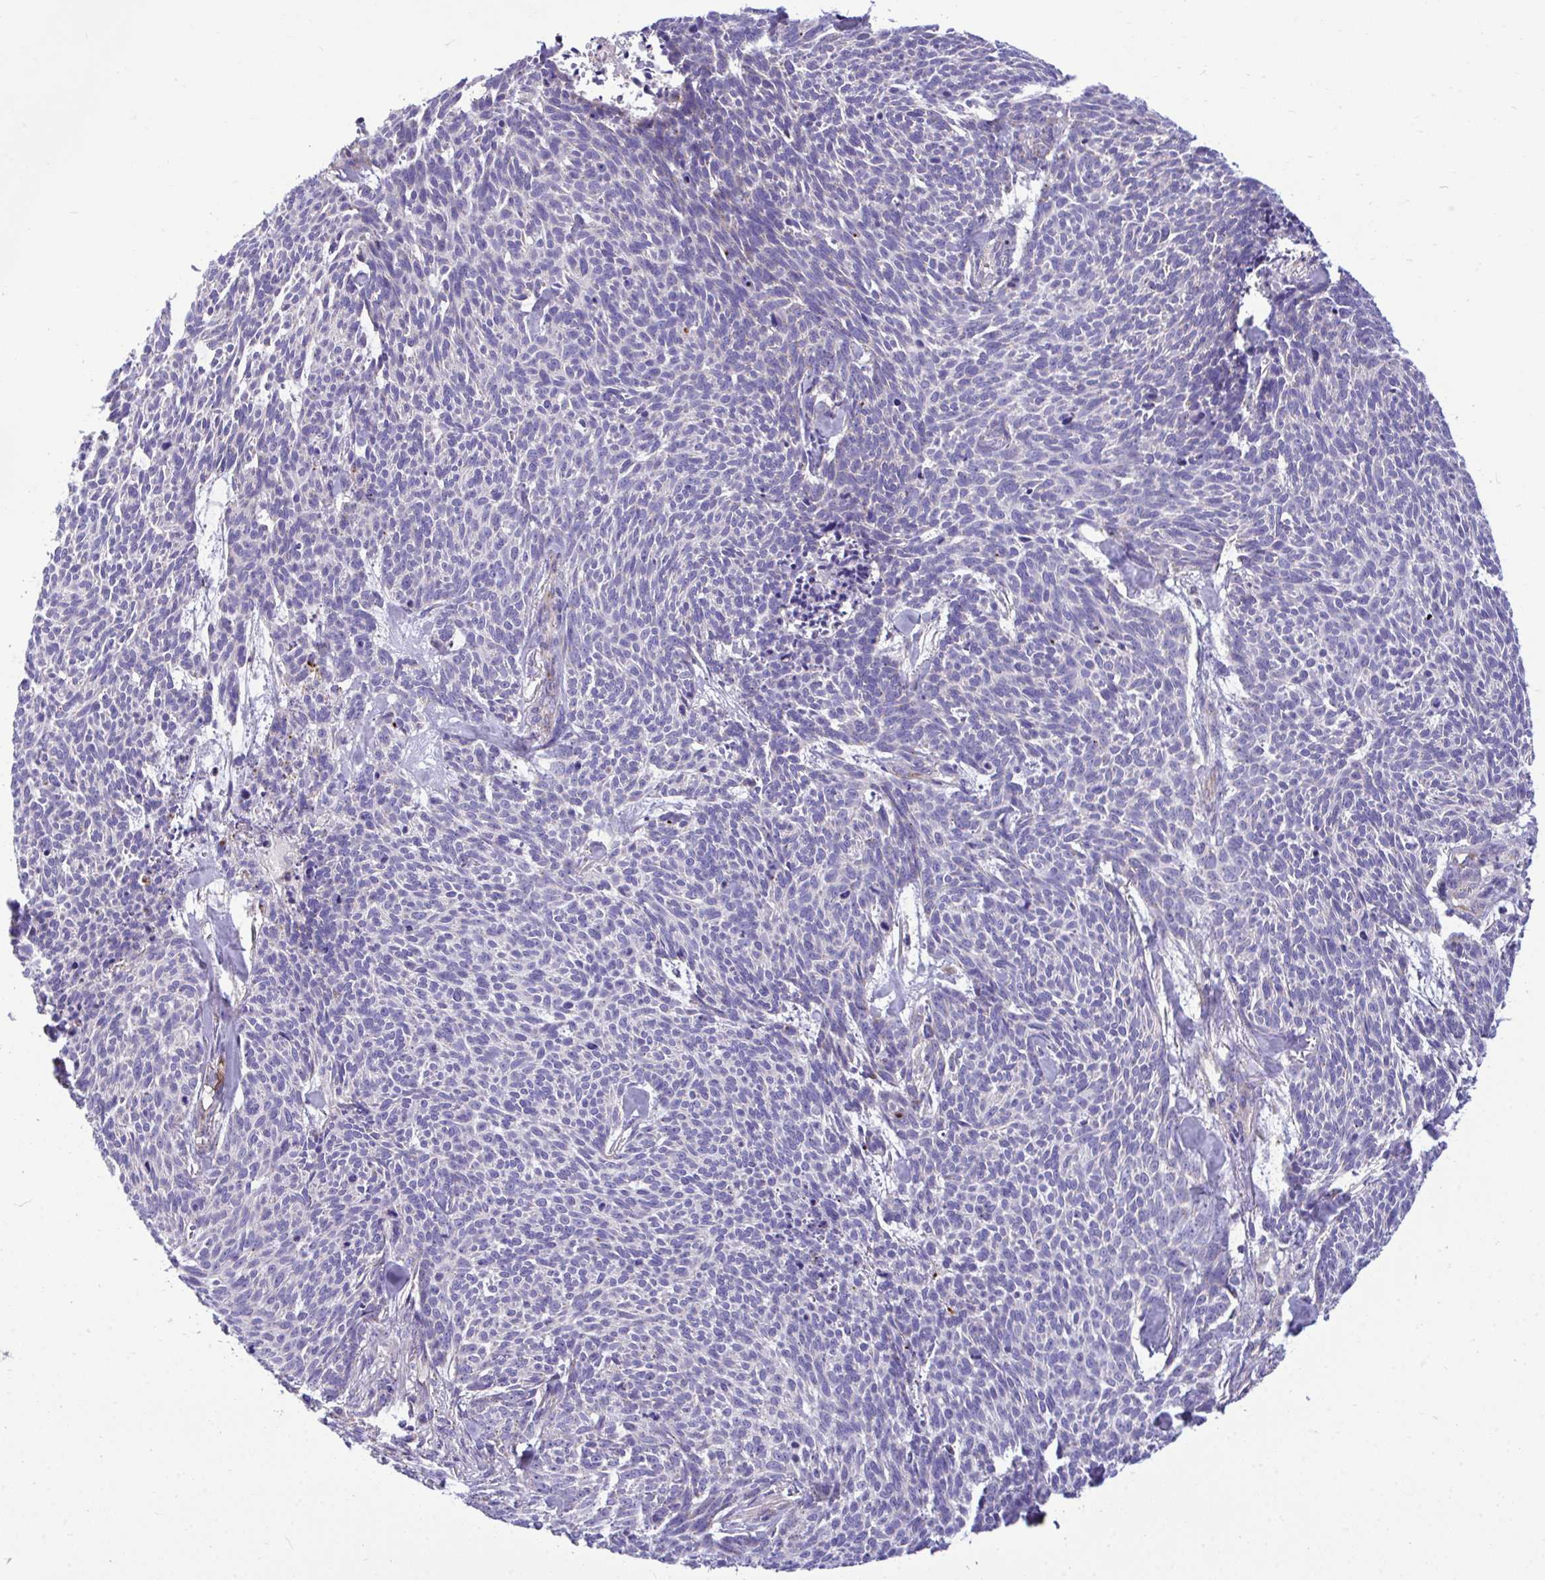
{"staining": {"intensity": "negative", "quantity": "none", "location": "none"}, "tissue": "skin cancer", "cell_type": "Tumor cells", "image_type": "cancer", "snomed": [{"axis": "morphology", "description": "Basal cell carcinoma"}, {"axis": "topography", "description": "Skin"}], "caption": "The IHC micrograph has no significant expression in tumor cells of skin cancer (basal cell carcinoma) tissue.", "gene": "MRPS16", "patient": {"sex": "female", "age": 93}}